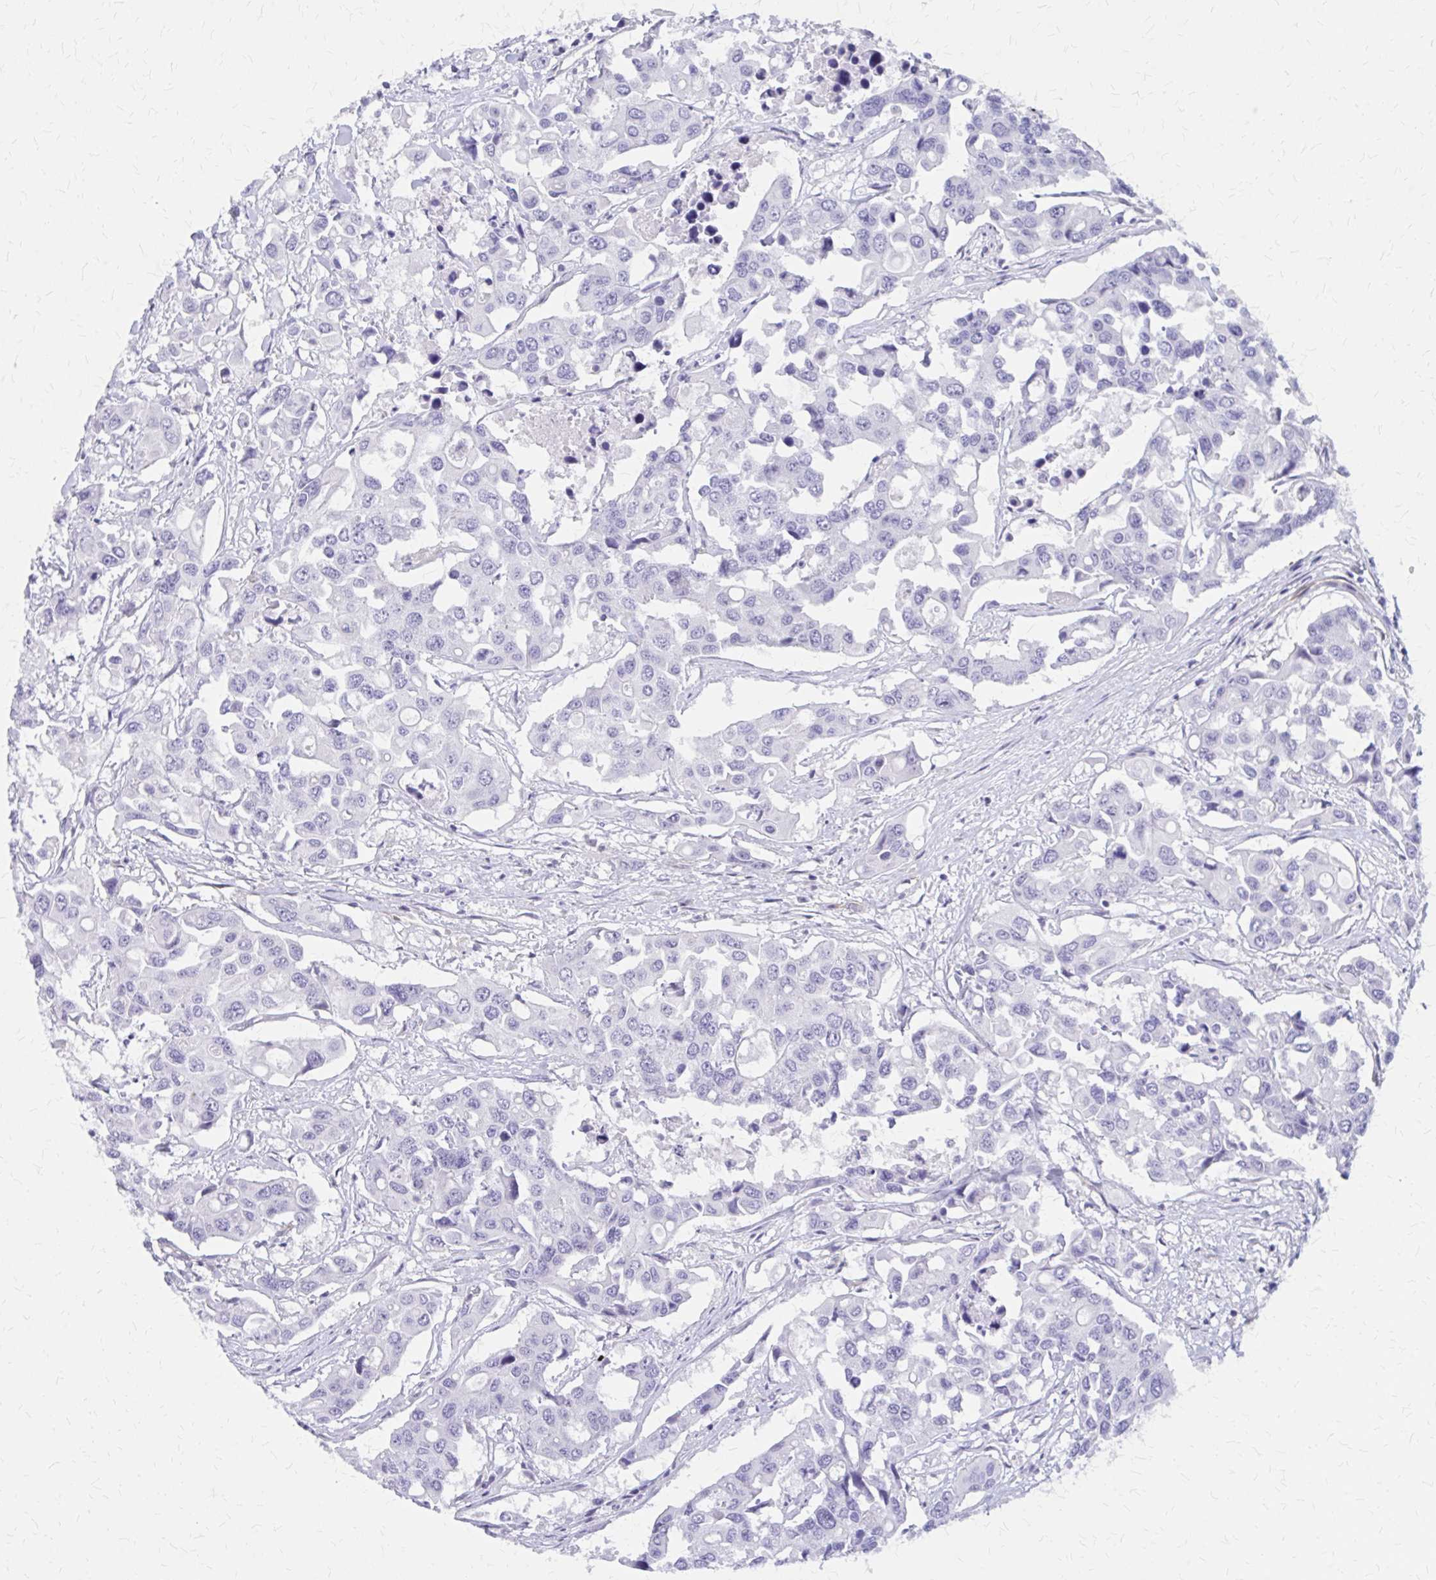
{"staining": {"intensity": "negative", "quantity": "none", "location": "none"}, "tissue": "colorectal cancer", "cell_type": "Tumor cells", "image_type": "cancer", "snomed": [{"axis": "morphology", "description": "Adenocarcinoma, NOS"}, {"axis": "topography", "description": "Colon"}], "caption": "There is no significant staining in tumor cells of colorectal cancer (adenocarcinoma).", "gene": "CLIC2", "patient": {"sex": "male", "age": 77}}